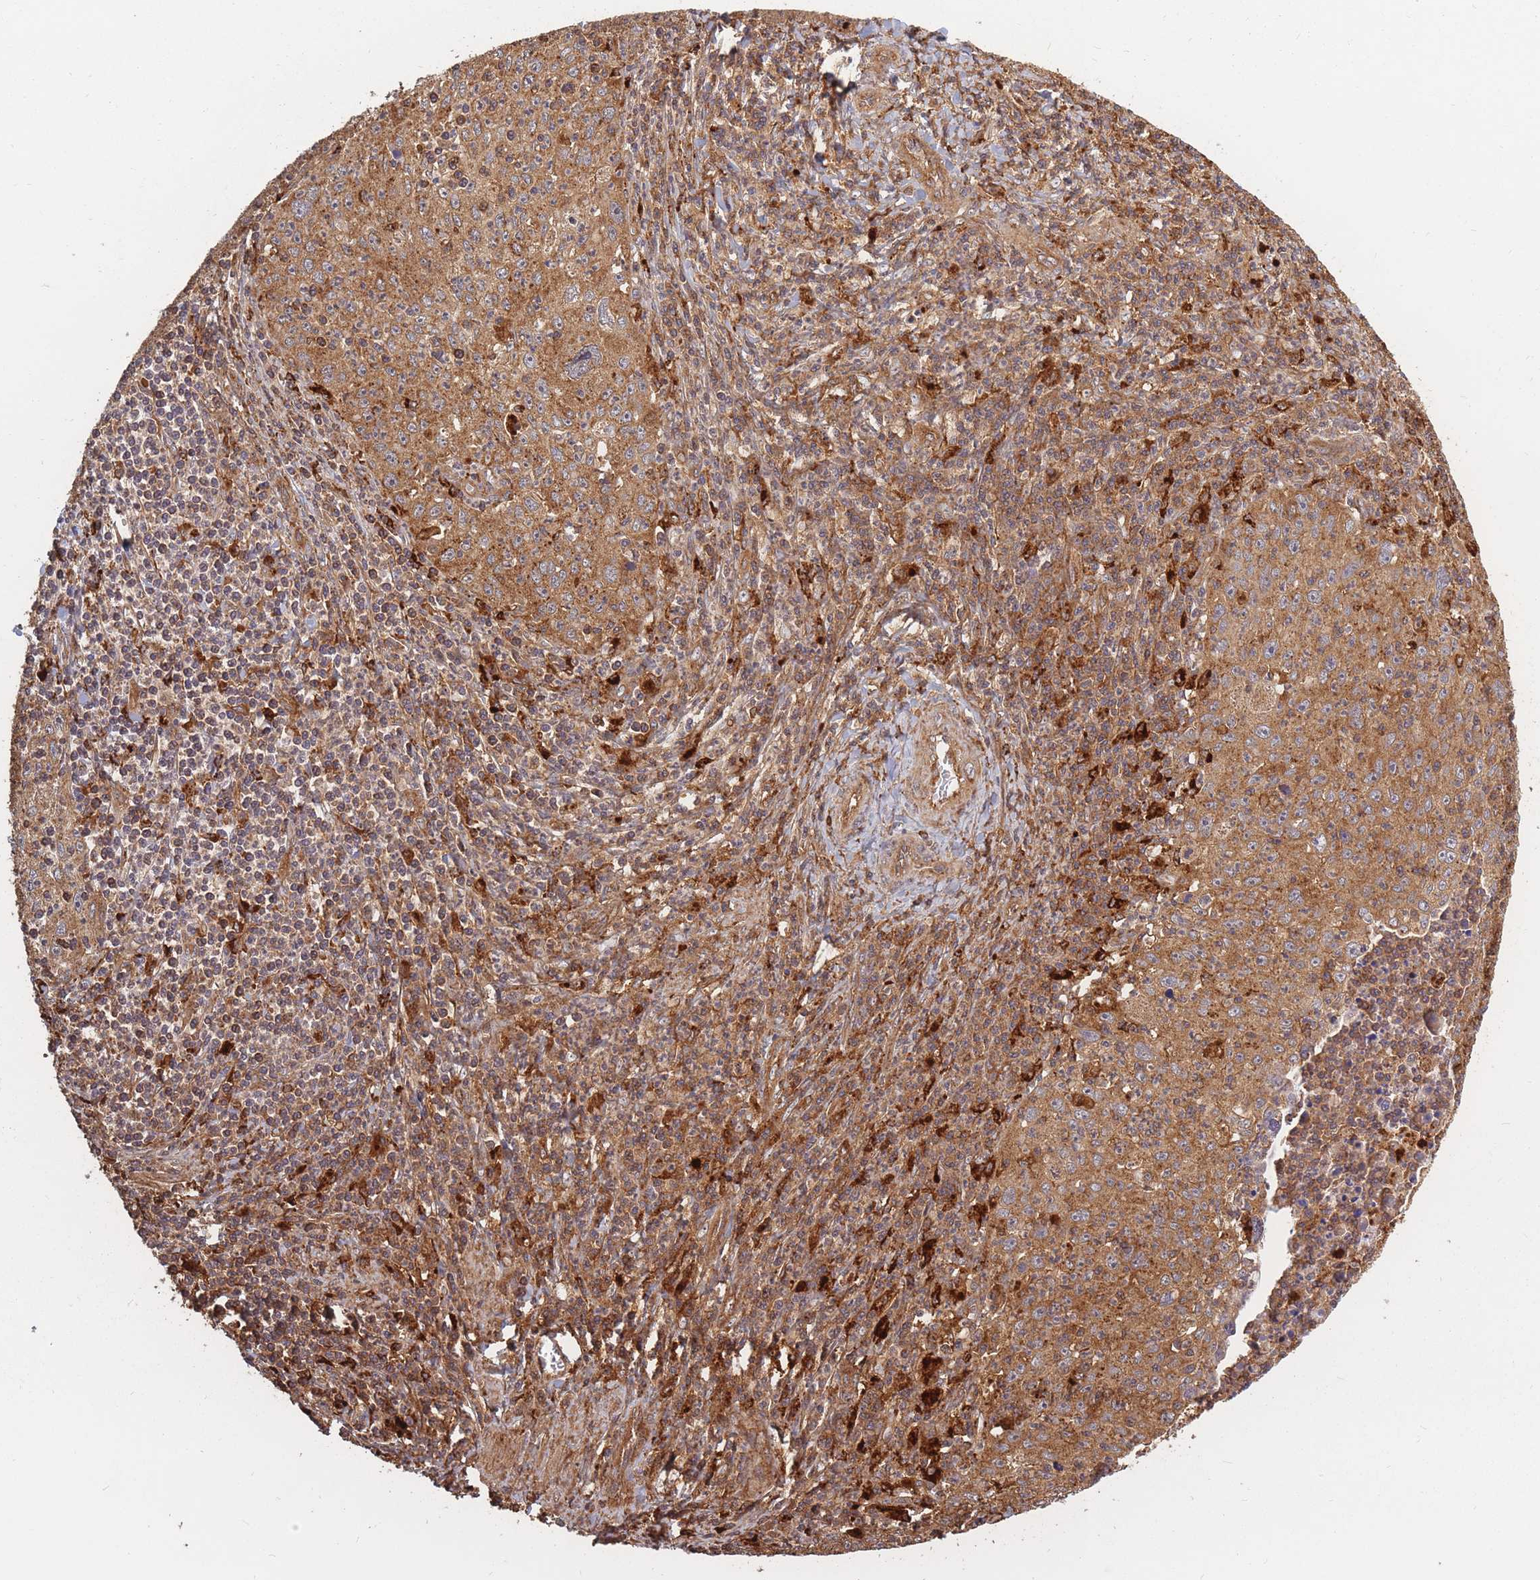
{"staining": {"intensity": "moderate", "quantity": ">75%", "location": "cytoplasmic/membranous"}, "tissue": "cervical cancer", "cell_type": "Tumor cells", "image_type": "cancer", "snomed": [{"axis": "morphology", "description": "Squamous cell carcinoma, NOS"}, {"axis": "topography", "description": "Cervix"}], "caption": "Immunohistochemical staining of cervical squamous cell carcinoma exhibits medium levels of moderate cytoplasmic/membranous protein expression in approximately >75% of tumor cells.", "gene": "RASSF2", "patient": {"sex": "female", "age": 30}}